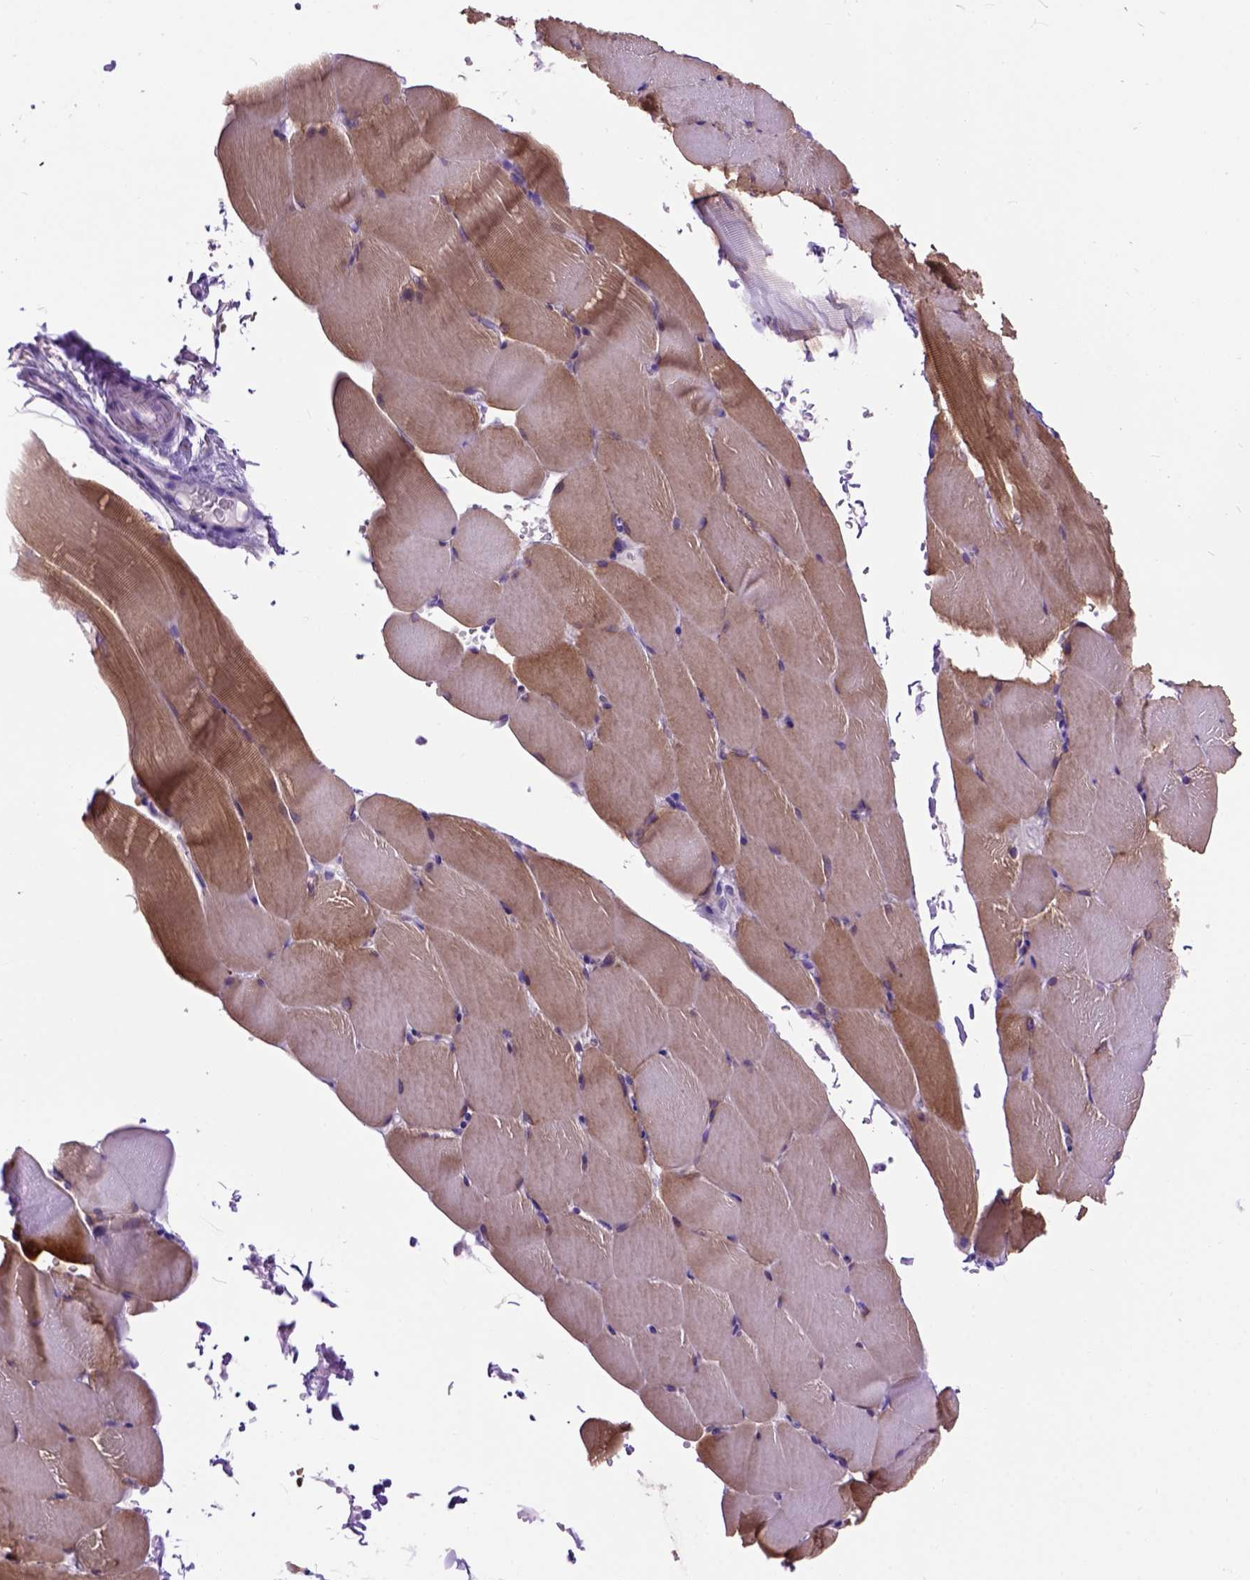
{"staining": {"intensity": "moderate", "quantity": ">75%", "location": "cytoplasmic/membranous"}, "tissue": "skeletal muscle", "cell_type": "Myocytes", "image_type": "normal", "snomed": [{"axis": "morphology", "description": "Normal tissue, NOS"}, {"axis": "topography", "description": "Skeletal muscle"}], "caption": "Skeletal muscle was stained to show a protein in brown. There is medium levels of moderate cytoplasmic/membranous expression in about >75% of myocytes. (Brightfield microscopy of DAB IHC at high magnification).", "gene": "MAPT", "patient": {"sex": "female", "age": 37}}